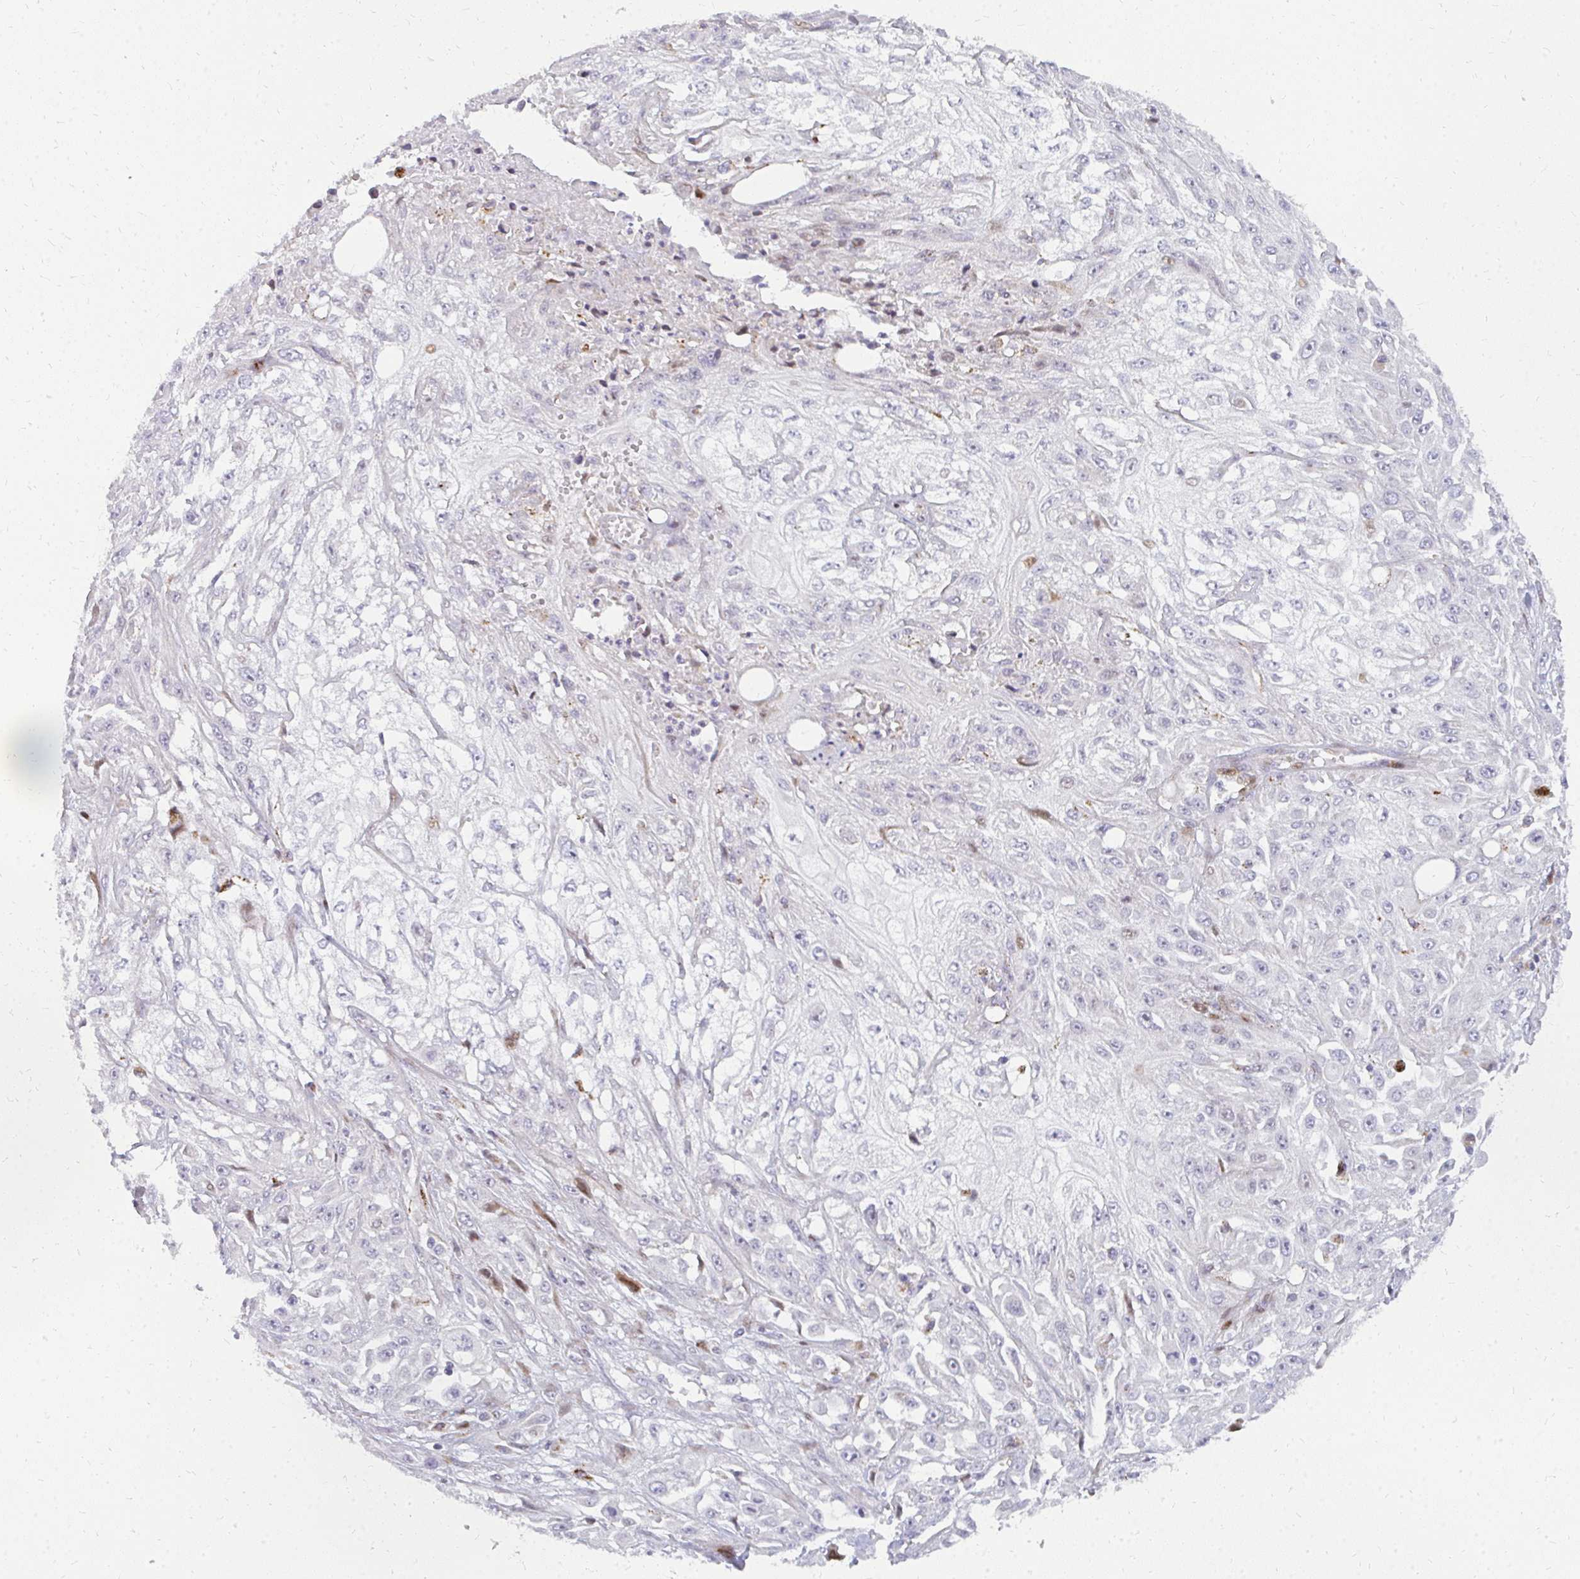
{"staining": {"intensity": "negative", "quantity": "none", "location": "none"}, "tissue": "skin cancer", "cell_type": "Tumor cells", "image_type": "cancer", "snomed": [{"axis": "morphology", "description": "Squamous cell carcinoma, NOS"}, {"axis": "morphology", "description": "Squamous cell carcinoma, metastatic, NOS"}, {"axis": "topography", "description": "Skin"}, {"axis": "topography", "description": "Lymph node"}], "caption": "Histopathology image shows no protein expression in tumor cells of skin squamous cell carcinoma tissue.", "gene": "PLA2G5", "patient": {"sex": "male", "age": 75}}